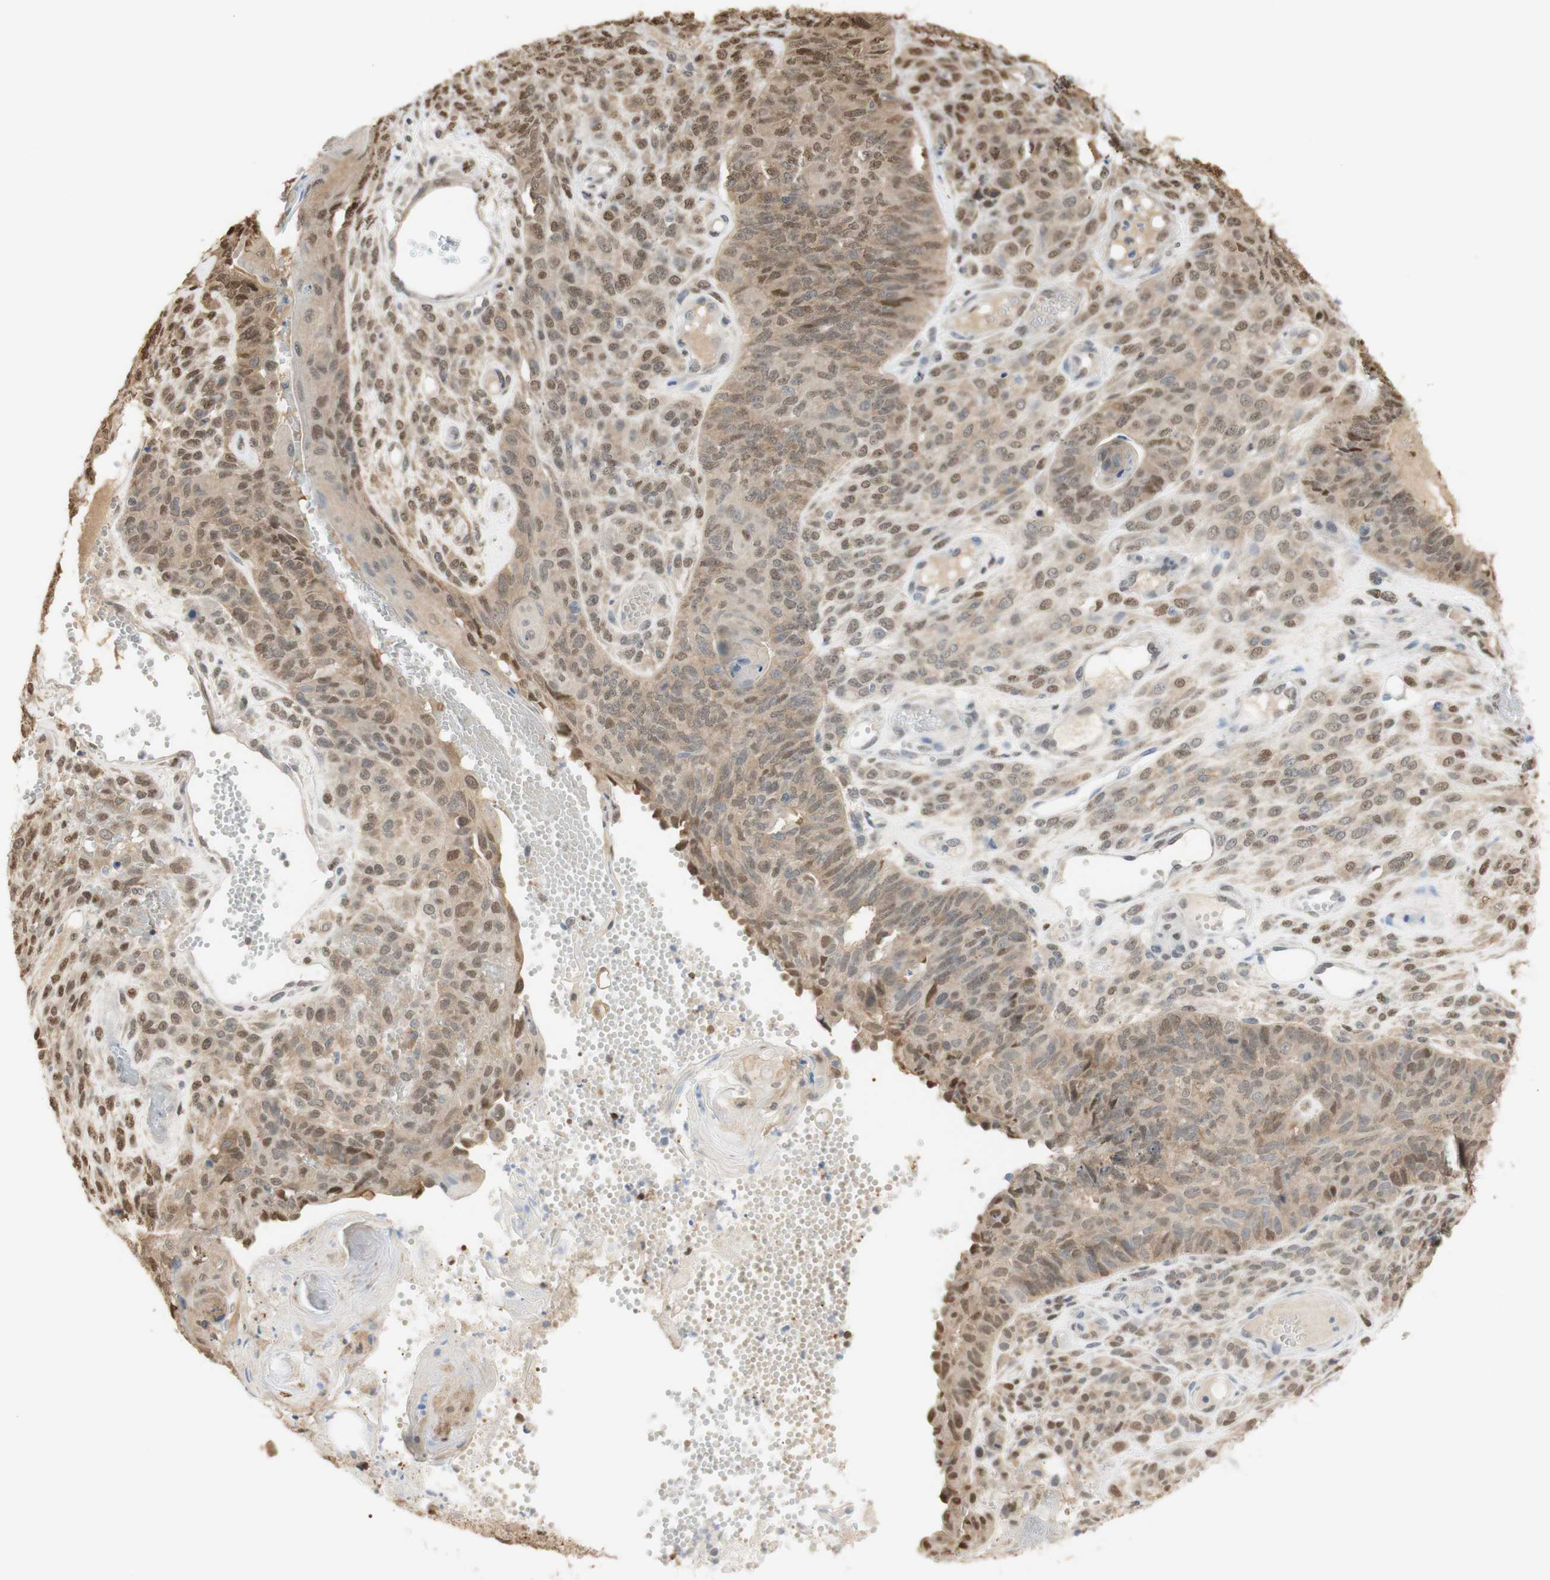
{"staining": {"intensity": "moderate", "quantity": ">75%", "location": "cytoplasmic/membranous,nuclear"}, "tissue": "endometrial cancer", "cell_type": "Tumor cells", "image_type": "cancer", "snomed": [{"axis": "morphology", "description": "Adenocarcinoma, NOS"}, {"axis": "topography", "description": "Endometrium"}], "caption": "This is an image of IHC staining of endometrial adenocarcinoma, which shows moderate expression in the cytoplasmic/membranous and nuclear of tumor cells.", "gene": "NAP1L4", "patient": {"sex": "female", "age": 32}}